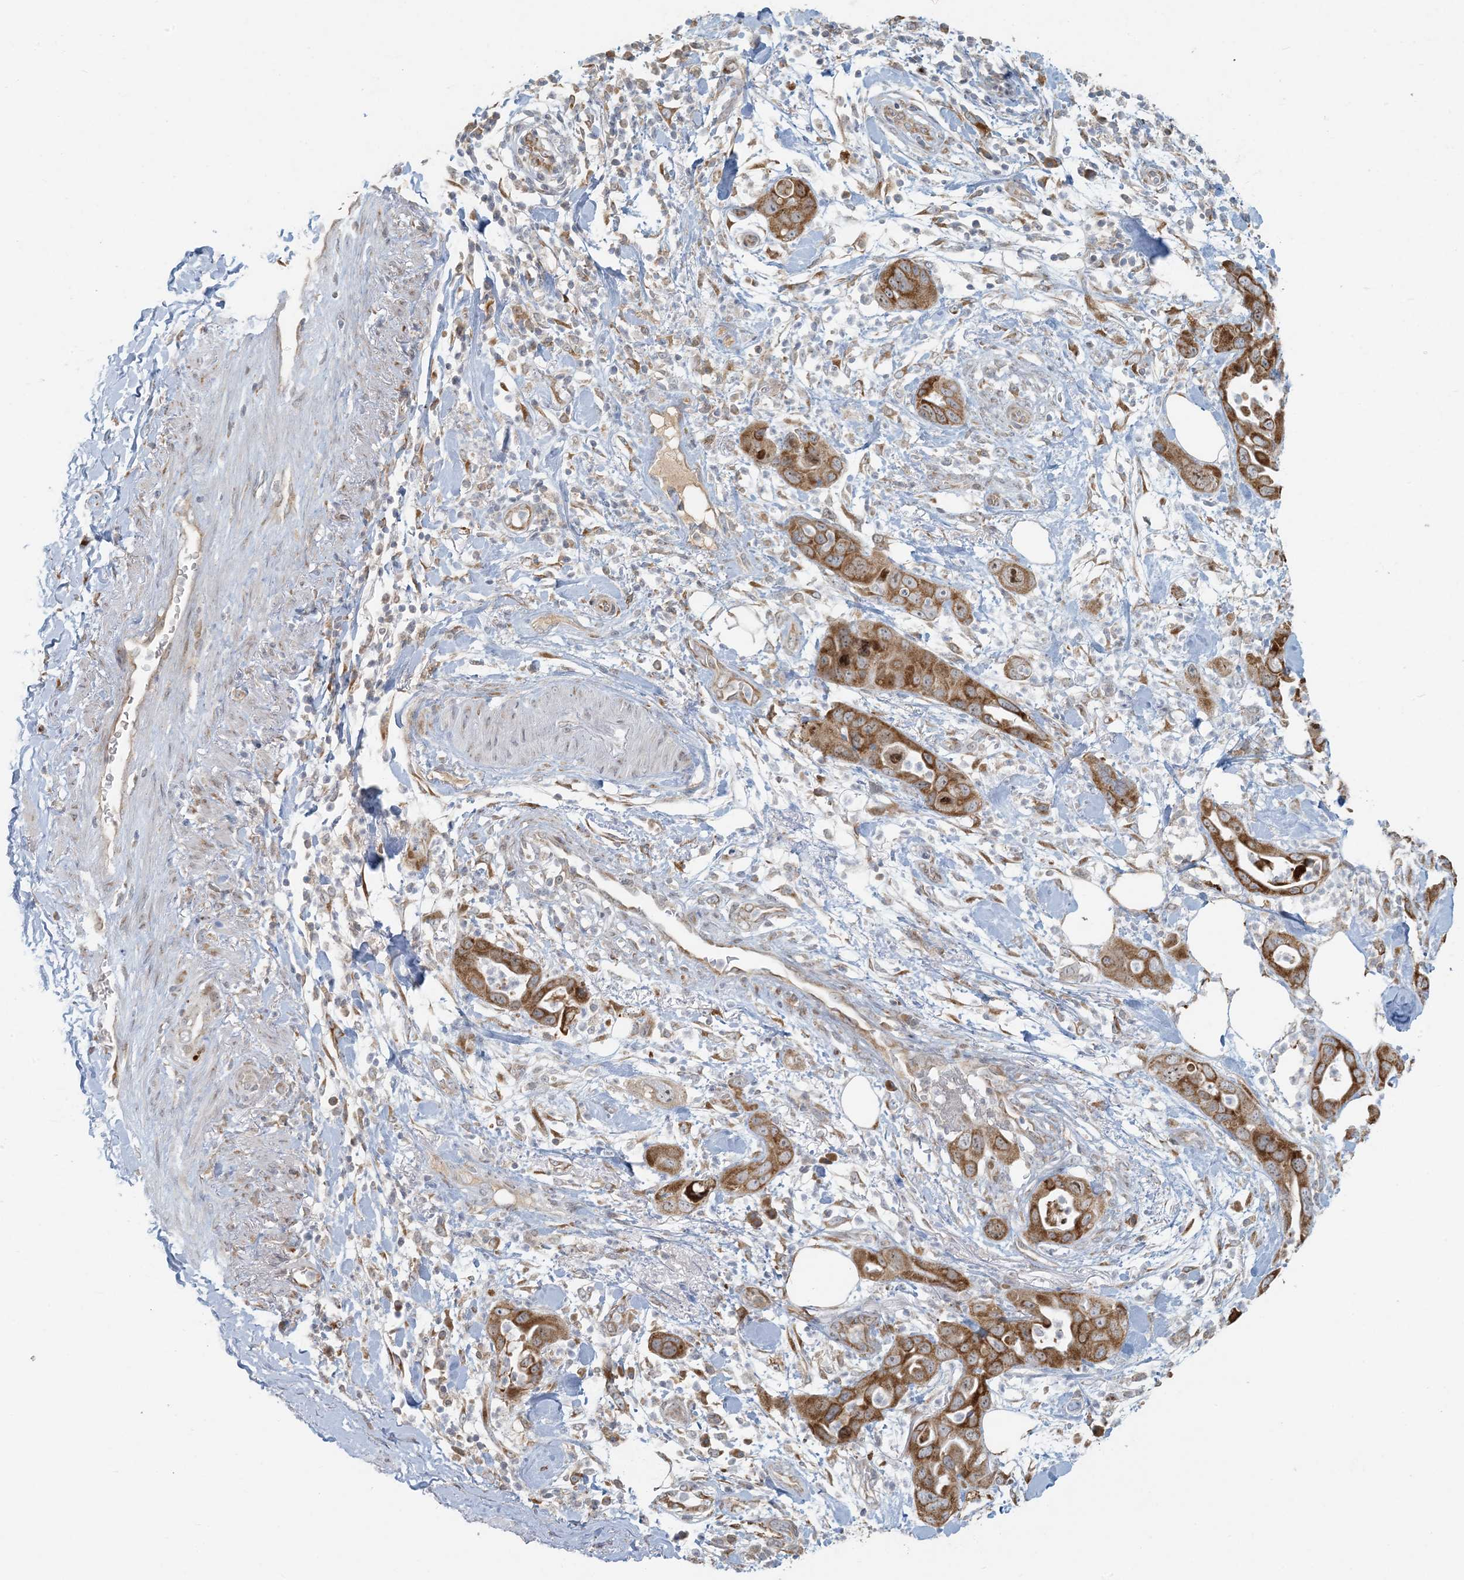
{"staining": {"intensity": "strong", "quantity": ">75%", "location": "cytoplasmic/membranous"}, "tissue": "pancreatic cancer", "cell_type": "Tumor cells", "image_type": "cancer", "snomed": [{"axis": "morphology", "description": "Adenocarcinoma, NOS"}, {"axis": "topography", "description": "Pancreas"}], "caption": "Tumor cells demonstrate high levels of strong cytoplasmic/membranous staining in about >75% of cells in pancreatic adenocarcinoma. The protein of interest is stained brown, and the nuclei are stained in blue (DAB (3,3'-diaminobenzidine) IHC with brightfield microscopy, high magnification).", "gene": "HACL1", "patient": {"sex": "female", "age": 71}}